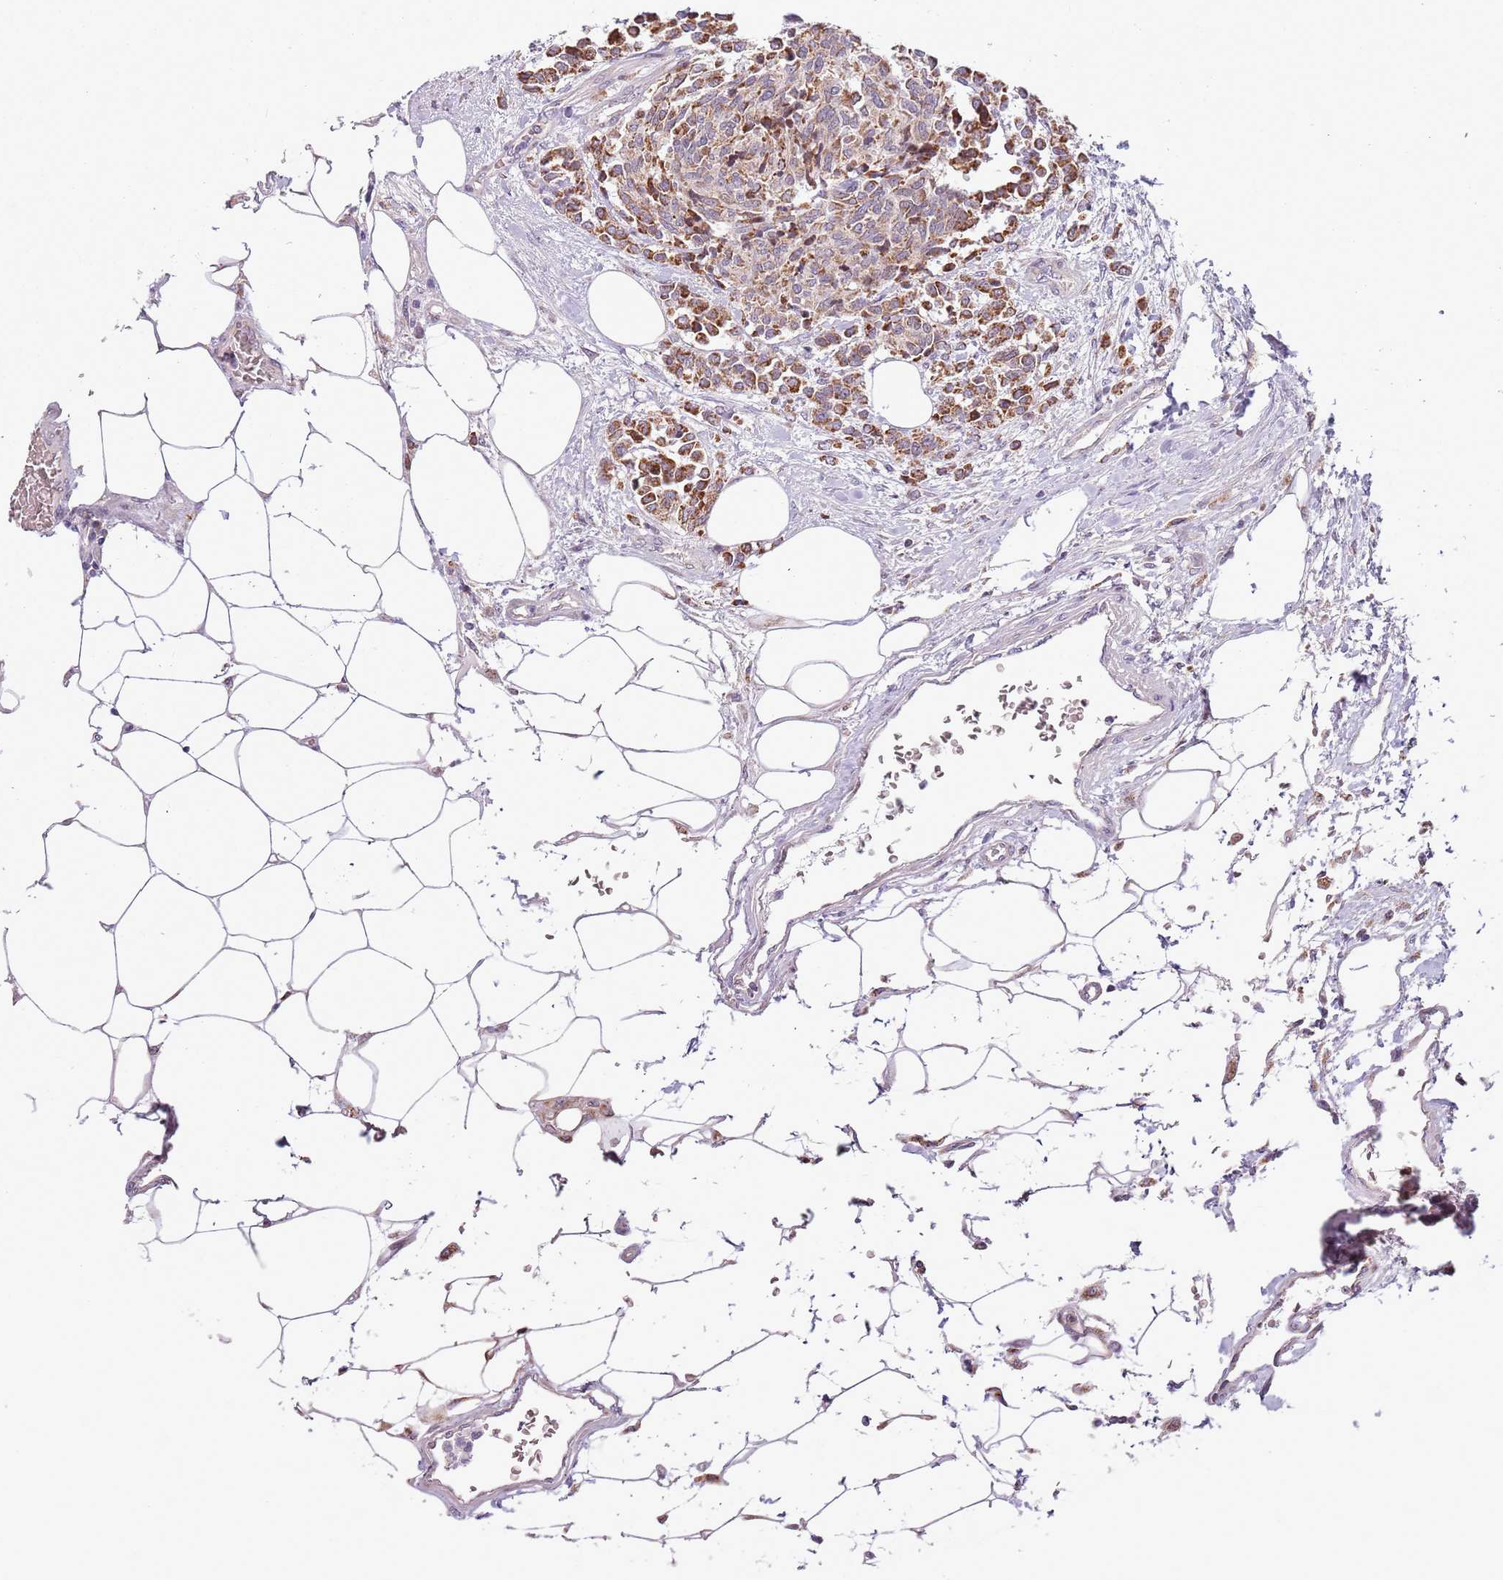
{"staining": {"intensity": "moderate", "quantity": ">75%", "location": "cytoplasmic/membranous"}, "tissue": "carcinoid", "cell_type": "Tumor cells", "image_type": "cancer", "snomed": [{"axis": "morphology", "description": "Carcinoid, malignant, NOS"}, {"axis": "topography", "description": "Pancreas"}], "caption": "Immunohistochemical staining of carcinoid shows moderate cytoplasmic/membranous protein positivity in approximately >75% of tumor cells. Using DAB (3,3'-diaminobenzidine) (brown) and hematoxylin (blue) stains, captured at high magnification using brightfield microscopy.", "gene": "MLLT11", "patient": {"sex": "female", "age": 54}}